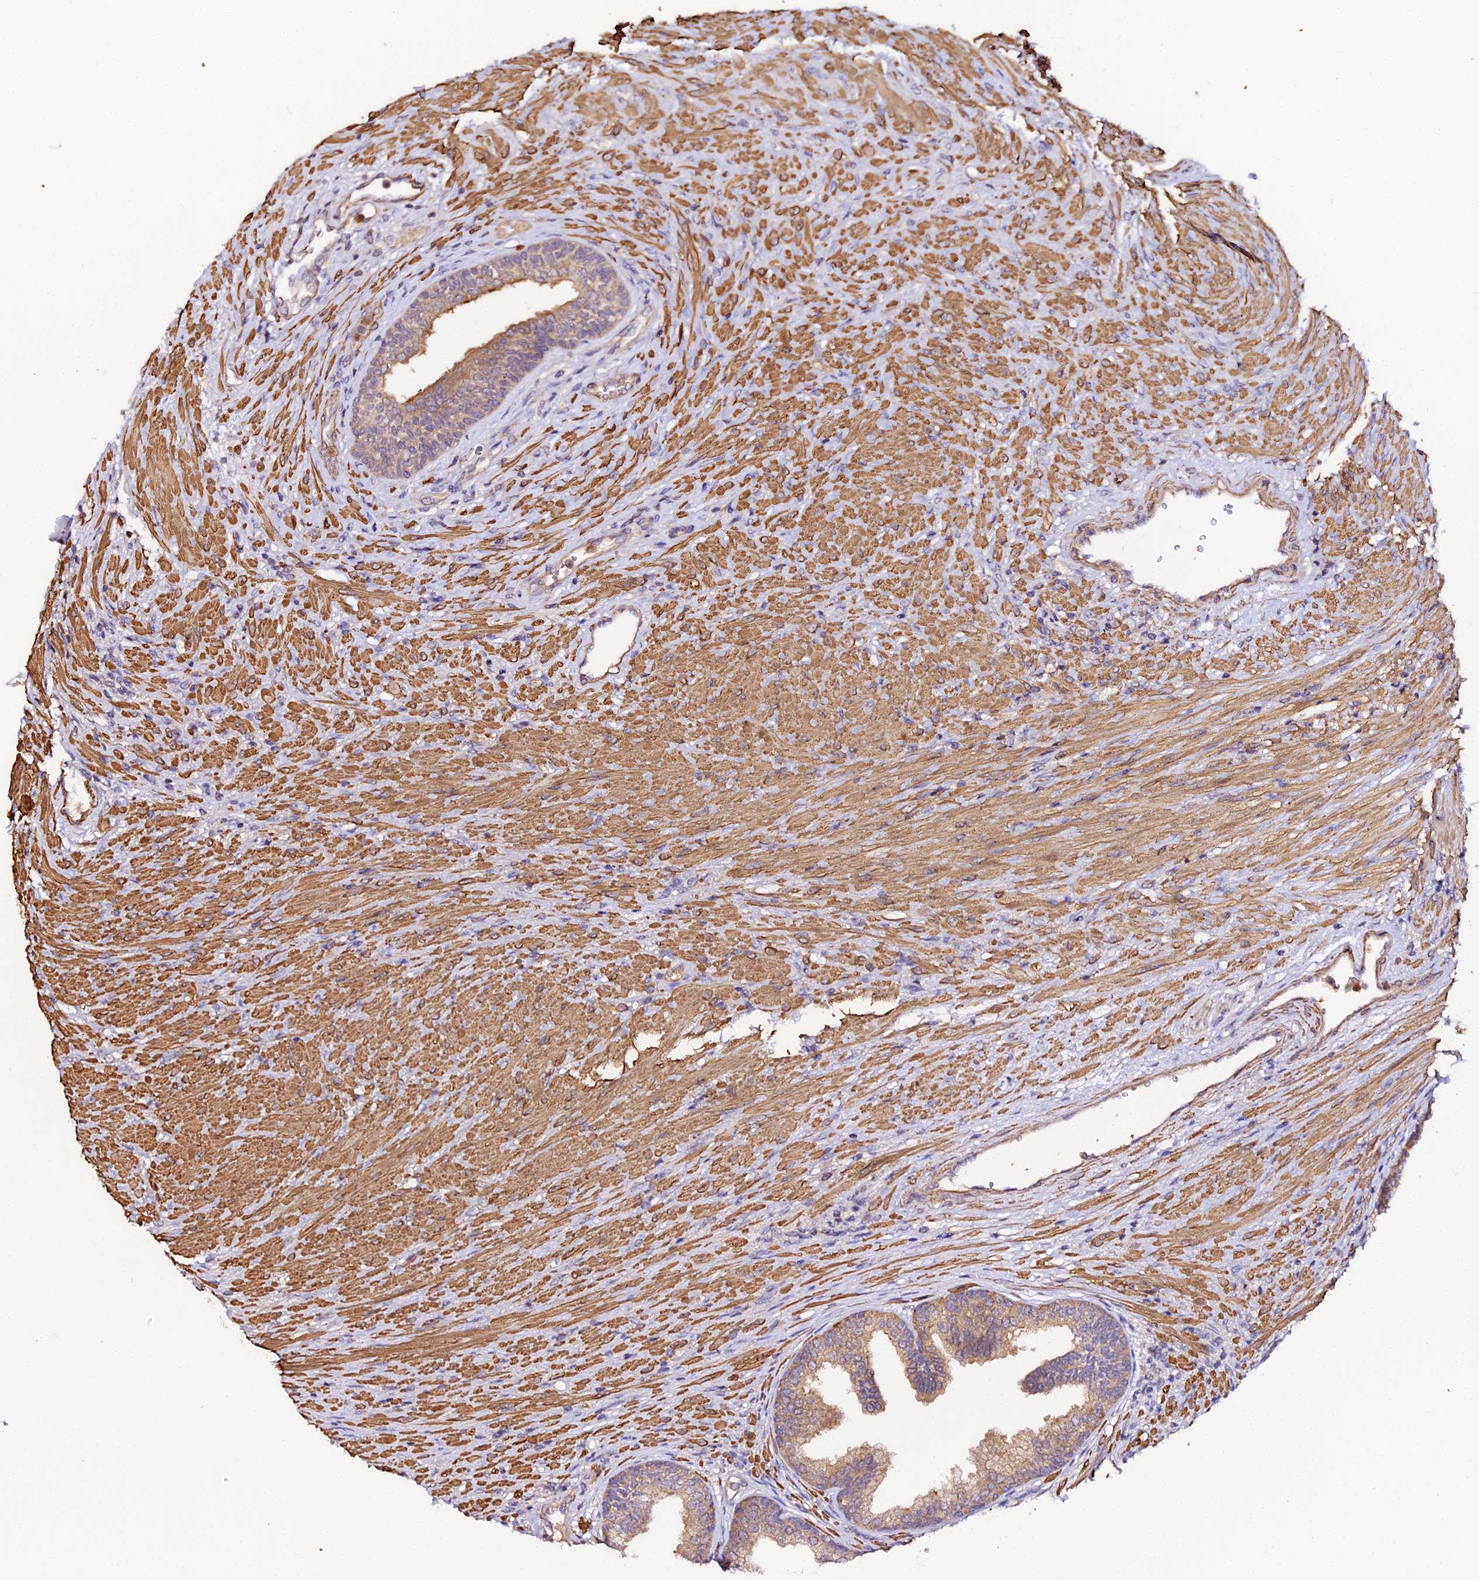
{"staining": {"intensity": "moderate", "quantity": ">75%", "location": "cytoplasmic/membranous"}, "tissue": "prostate", "cell_type": "Glandular cells", "image_type": "normal", "snomed": [{"axis": "morphology", "description": "Normal tissue, NOS"}, {"axis": "topography", "description": "Prostate"}], "caption": "Immunohistochemistry micrograph of normal human prostate stained for a protein (brown), which displays medium levels of moderate cytoplasmic/membranous expression in about >75% of glandular cells.", "gene": "TRIM26", "patient": {"sex": "male", "age": 76}}